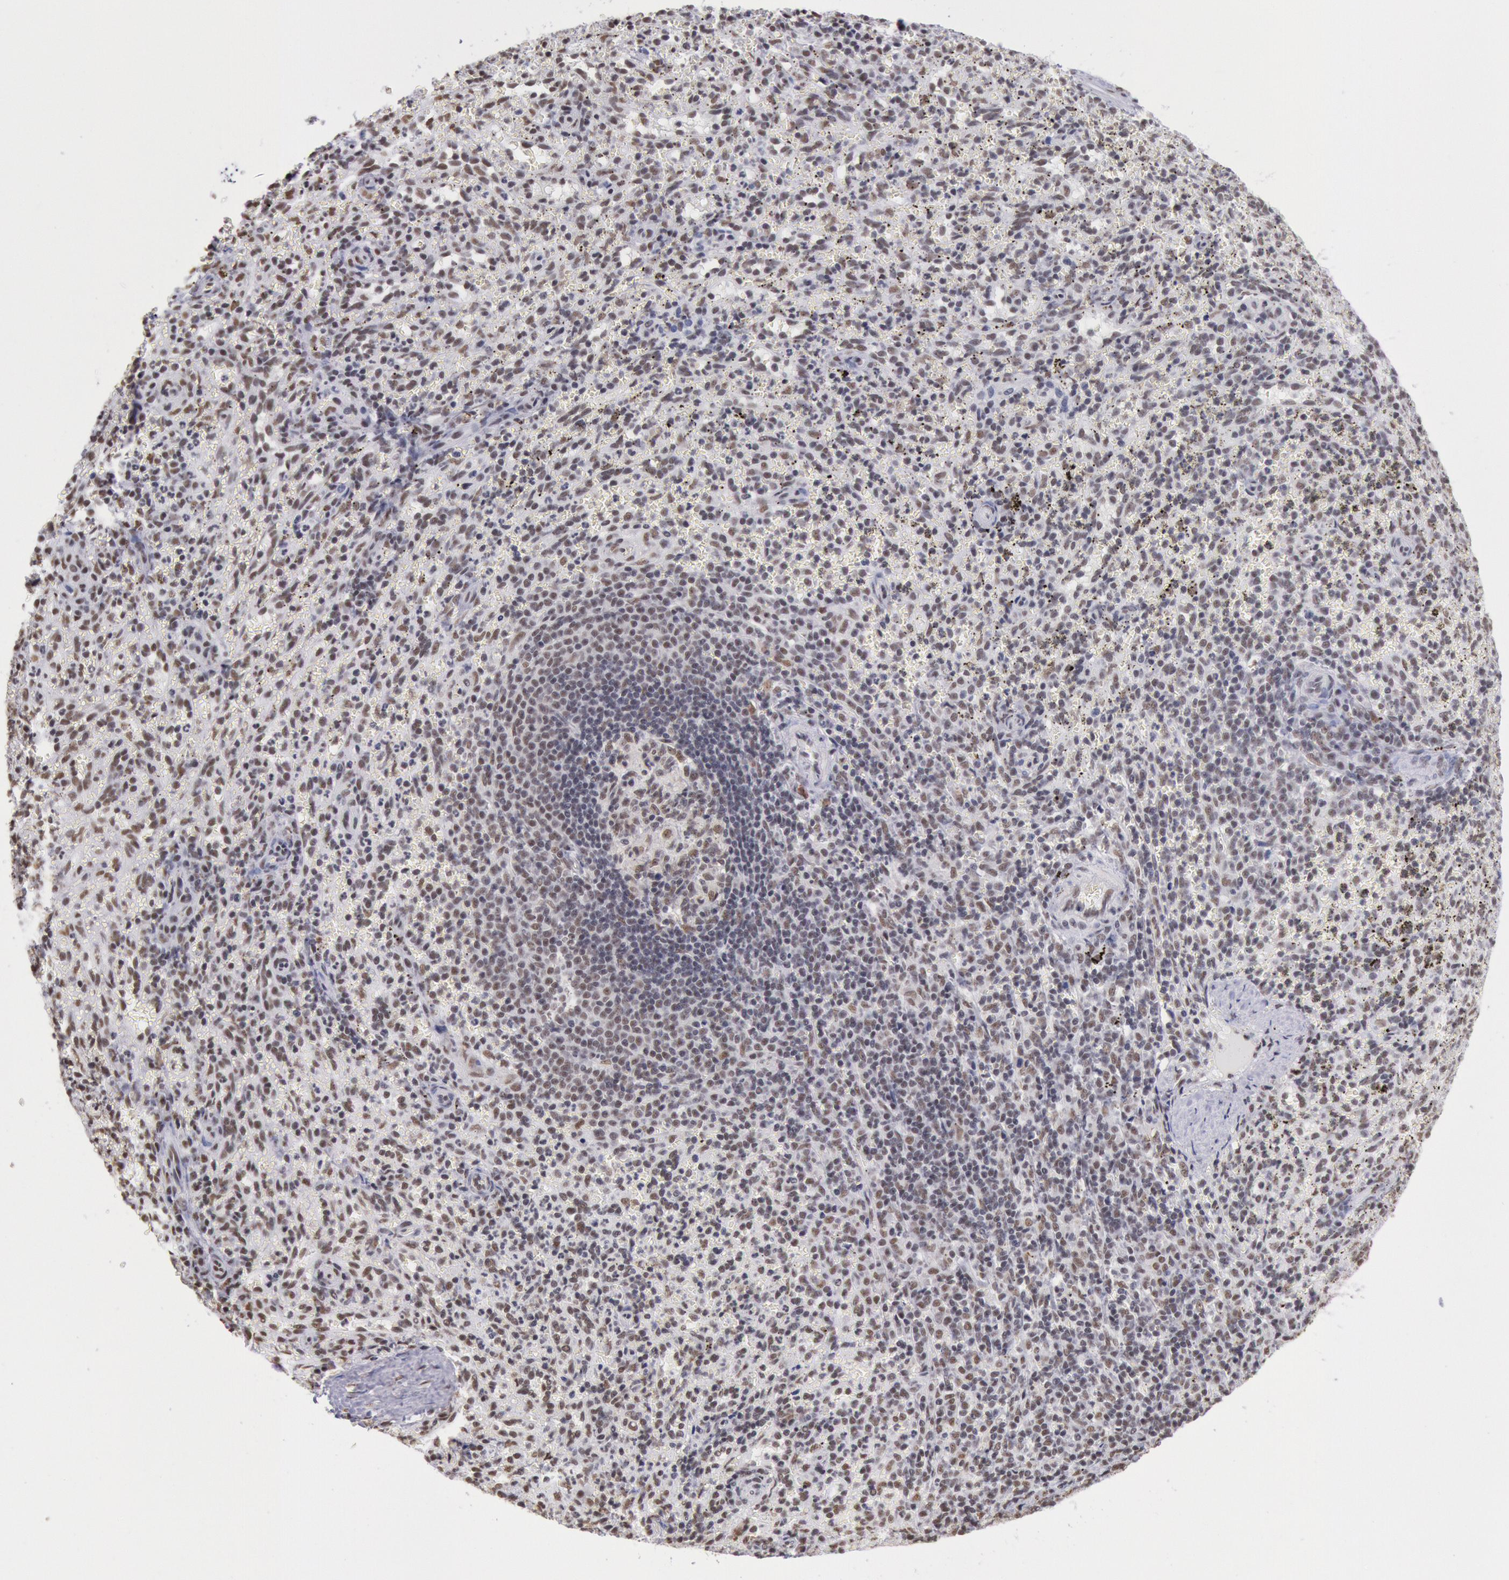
{"staining": {"intensity": "moderate", "quantity": "<25%", "location": "nuclear"}, "tissue": "spleen", "cell_type": "Cells in red pulp", "image_type": "normal", "snomed": [{"axis": "morphology", "description": "Normal tissue, NOS"}, {"axis": "topography", "description": "Spleen"}], "caption": "Immunohistochemistry (IHC) of unremarkable spleen exhibits low levels of moderate nuclear staining in approximately <25% of cells in red pulp. The staining was performed using DAB, with brown indicating positive protein expression. Nuclei are stained blue with hematoxylin.", "gene": "SNRPD3", "patient": {"sex": "female", "age": 10}}